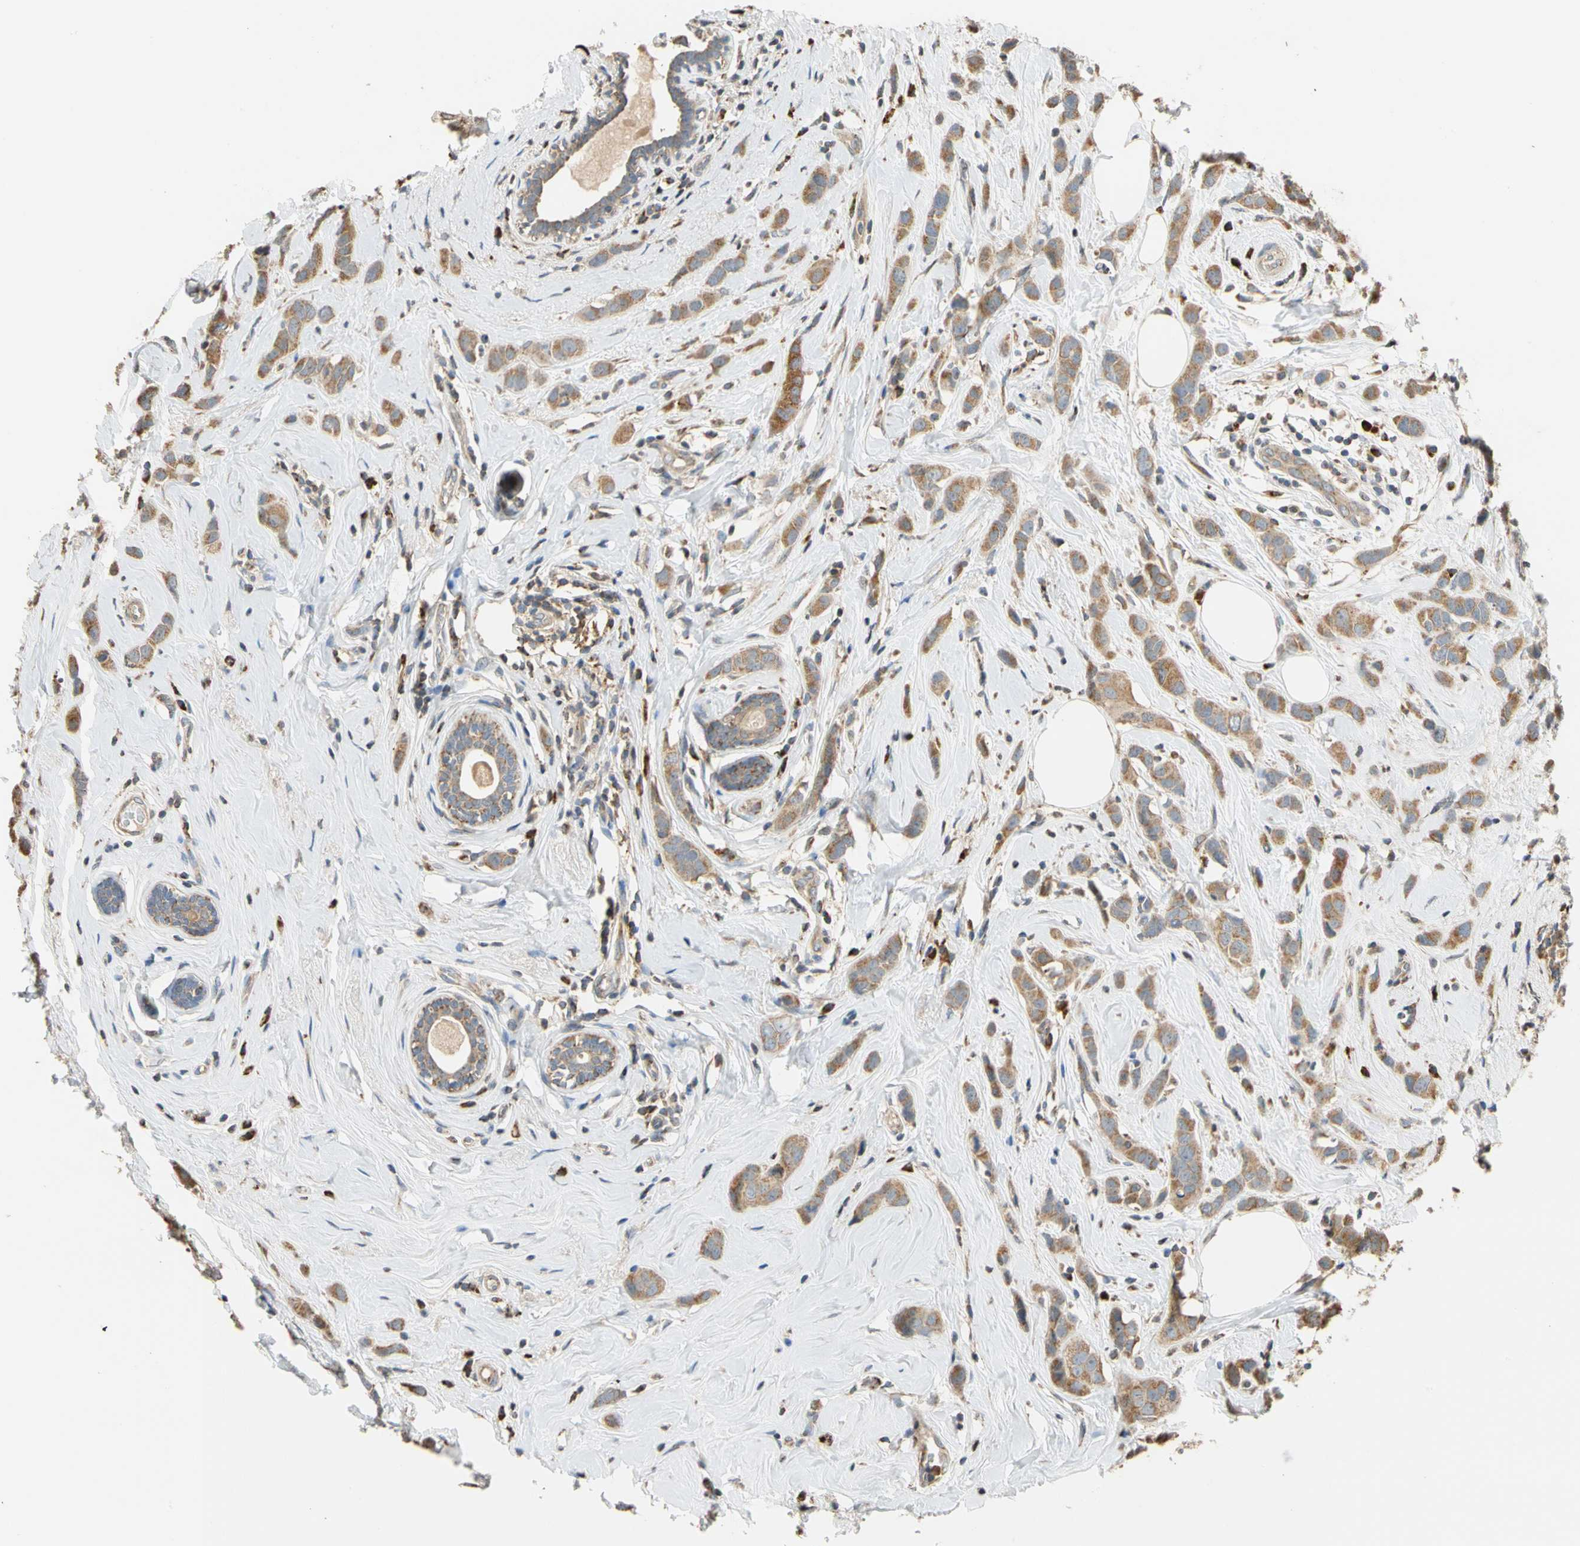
{"staining": {"intensity": "moderate", "quantity": ">75%", "location": "cytoplasmic/membranous"}, "tissue": "breast cancer", "cell_type": "Tumor cells", "image_type": "cancer", "snomed": [{"axis": "morphology", "description": "Normal tissue, NOS"}, {"axis": "morphology", "description": "Duct carcinoma"}, {"axis": "topography", "description": "Breast"}], "caption": "A brown stain shows moderate cytoplasmic/membranous positivity of a protein in human intraductal carcinoma (breast) tumor cells. (IHC, brightfield microscopy, high magnification).", "gene": "IP6K2", "patient": {"sex": "female", "age": 50}}